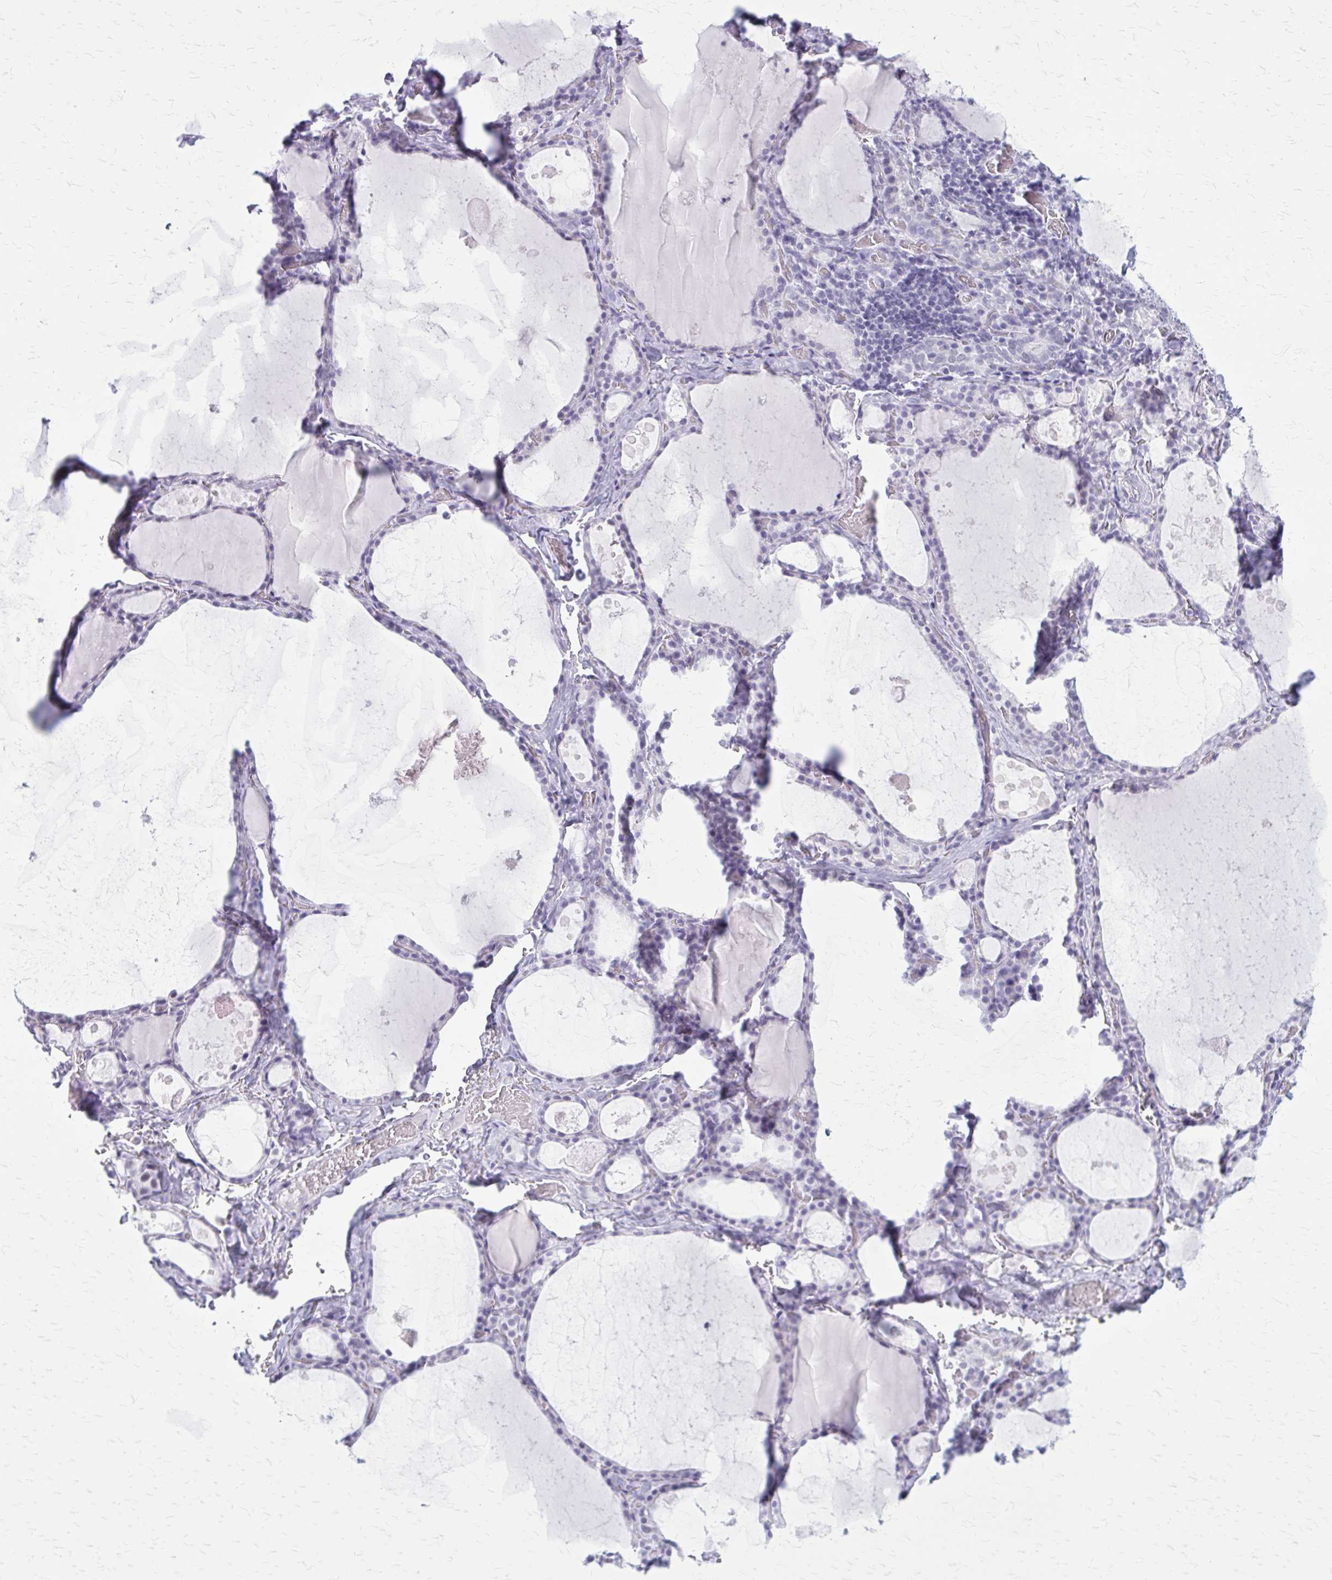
{"staining": {"intensity": "negative", "quantity": "none", "location": "none"}, "tissue": "thyroid gland", "cell_type": "Glandular cells", "image_type": "normal", "snomed": [{"axis": "morphology", "description": "Normal tissue, NOS"}, {"axis": "topography", "description": "Thyroid gland"}], "caption": "Immunohistochemical staining of normal thyroid gland demonstrates no significant expression in glandular cells.", "gene": "GAD1", "patient": {"sex": "male", "age": 56}}